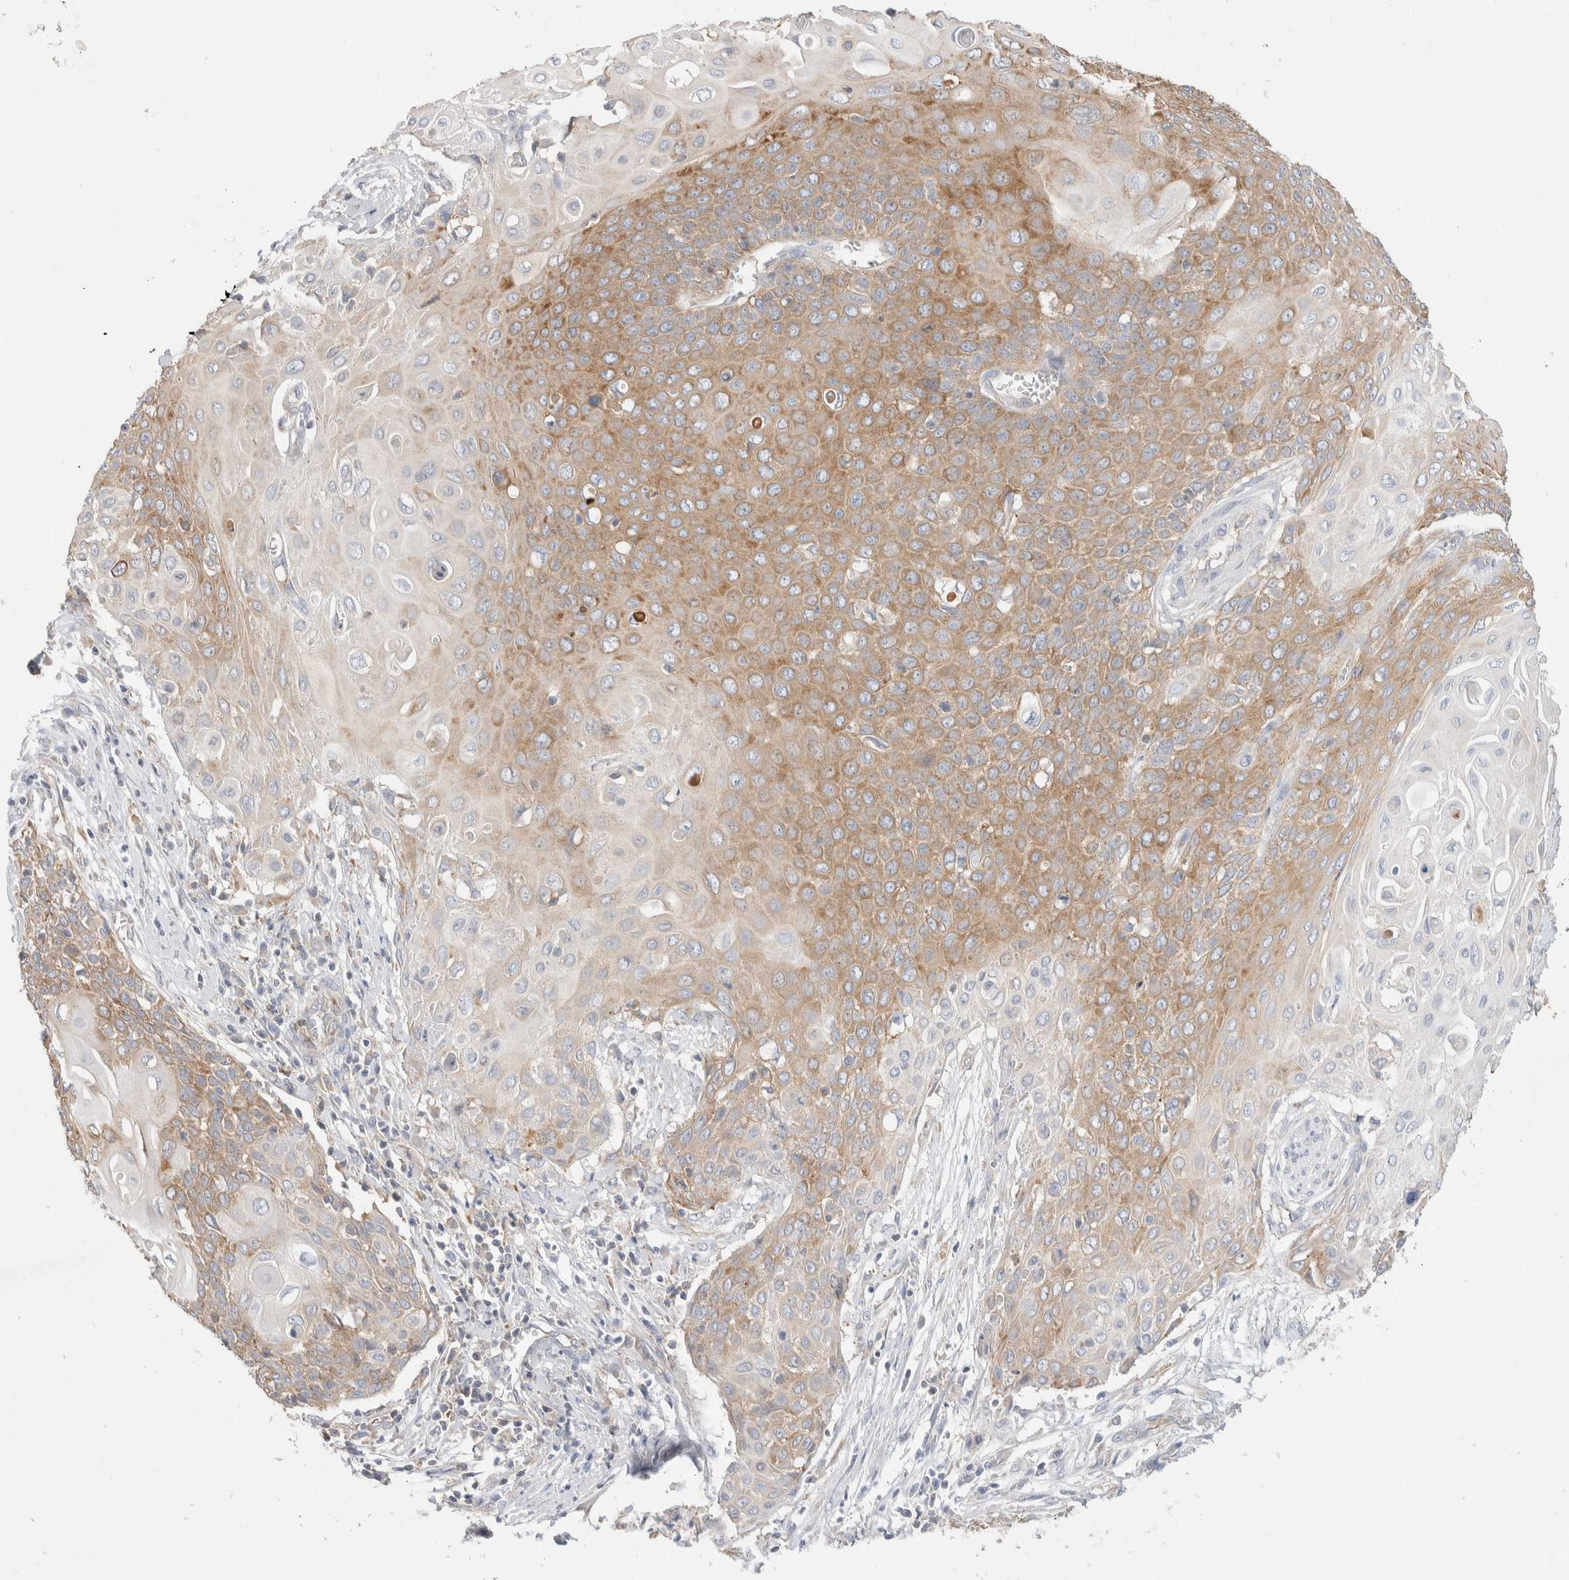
{"staining": {"intensity": "moderate", "quantity": "25%-75%", "location": "cytoplasmic/membranous"}, "tissue": "cervical cancer", "cell_type": "Tumor cells", "image_type": "cancer", "snomed": [{"axis": "morphology", "description": "Squamous cell carcinoma, NOS"}, {"axis": "topography", "description": "Cervix"}], "caption": "IHC (DAB) staining of cervical cancer (squamous cell carcinoma) shows moderate cytoplasmic/membranous protein staining in about 25%-75% of tumor cells. (DAB (3,3'-diaminobenzidine) IHC, brown staining for protein, blue staining for nuclei).", "gene": "ZNF23", "patient": {"sex": "female", "age": 39}}